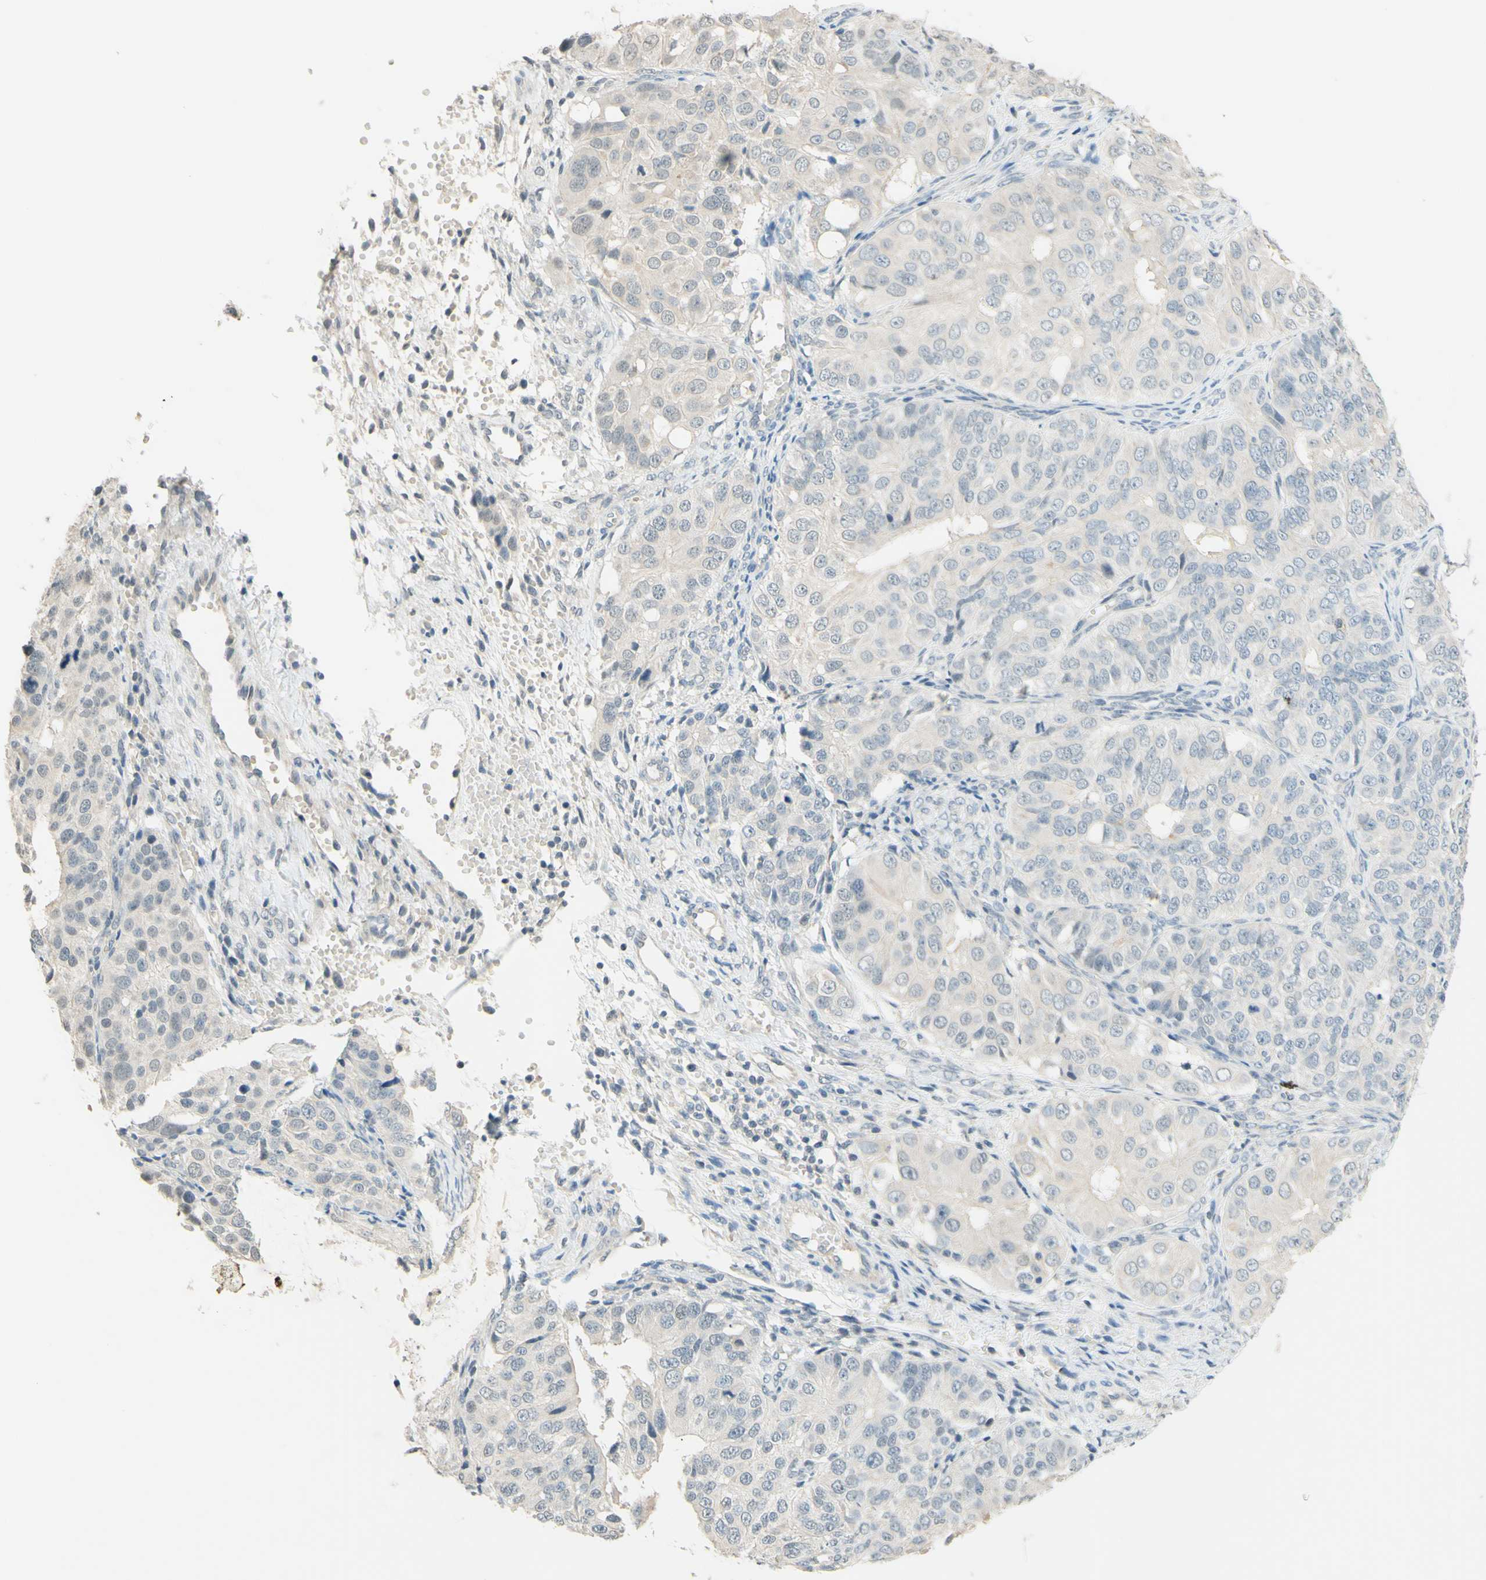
{"staining": {"intensity": "weak", "quantity": "25%-75%", "location": "cytoplasmic/membranous"}, "tissue": "ovarian cancer", "cell_type": "Tumor cells", "image_type": "cancer", "snomed": [{"axis": "morphology", "description": "Carcinoma, endometroid"}, {"axis": "topography", "description": "Ovary"}], "caption": "A brown stain shows weak cytoplasmic/membranous expression of a protein in human ovarian cancer tumor cells. The staining is performed using DAB (3,3'-diaminobenzidine) brown chromogen to label protein expression. The nuclei are counter-stained blue using hematoxylin.", "gene": "MAG", "patient": {"sex": "female", "age": 51}}